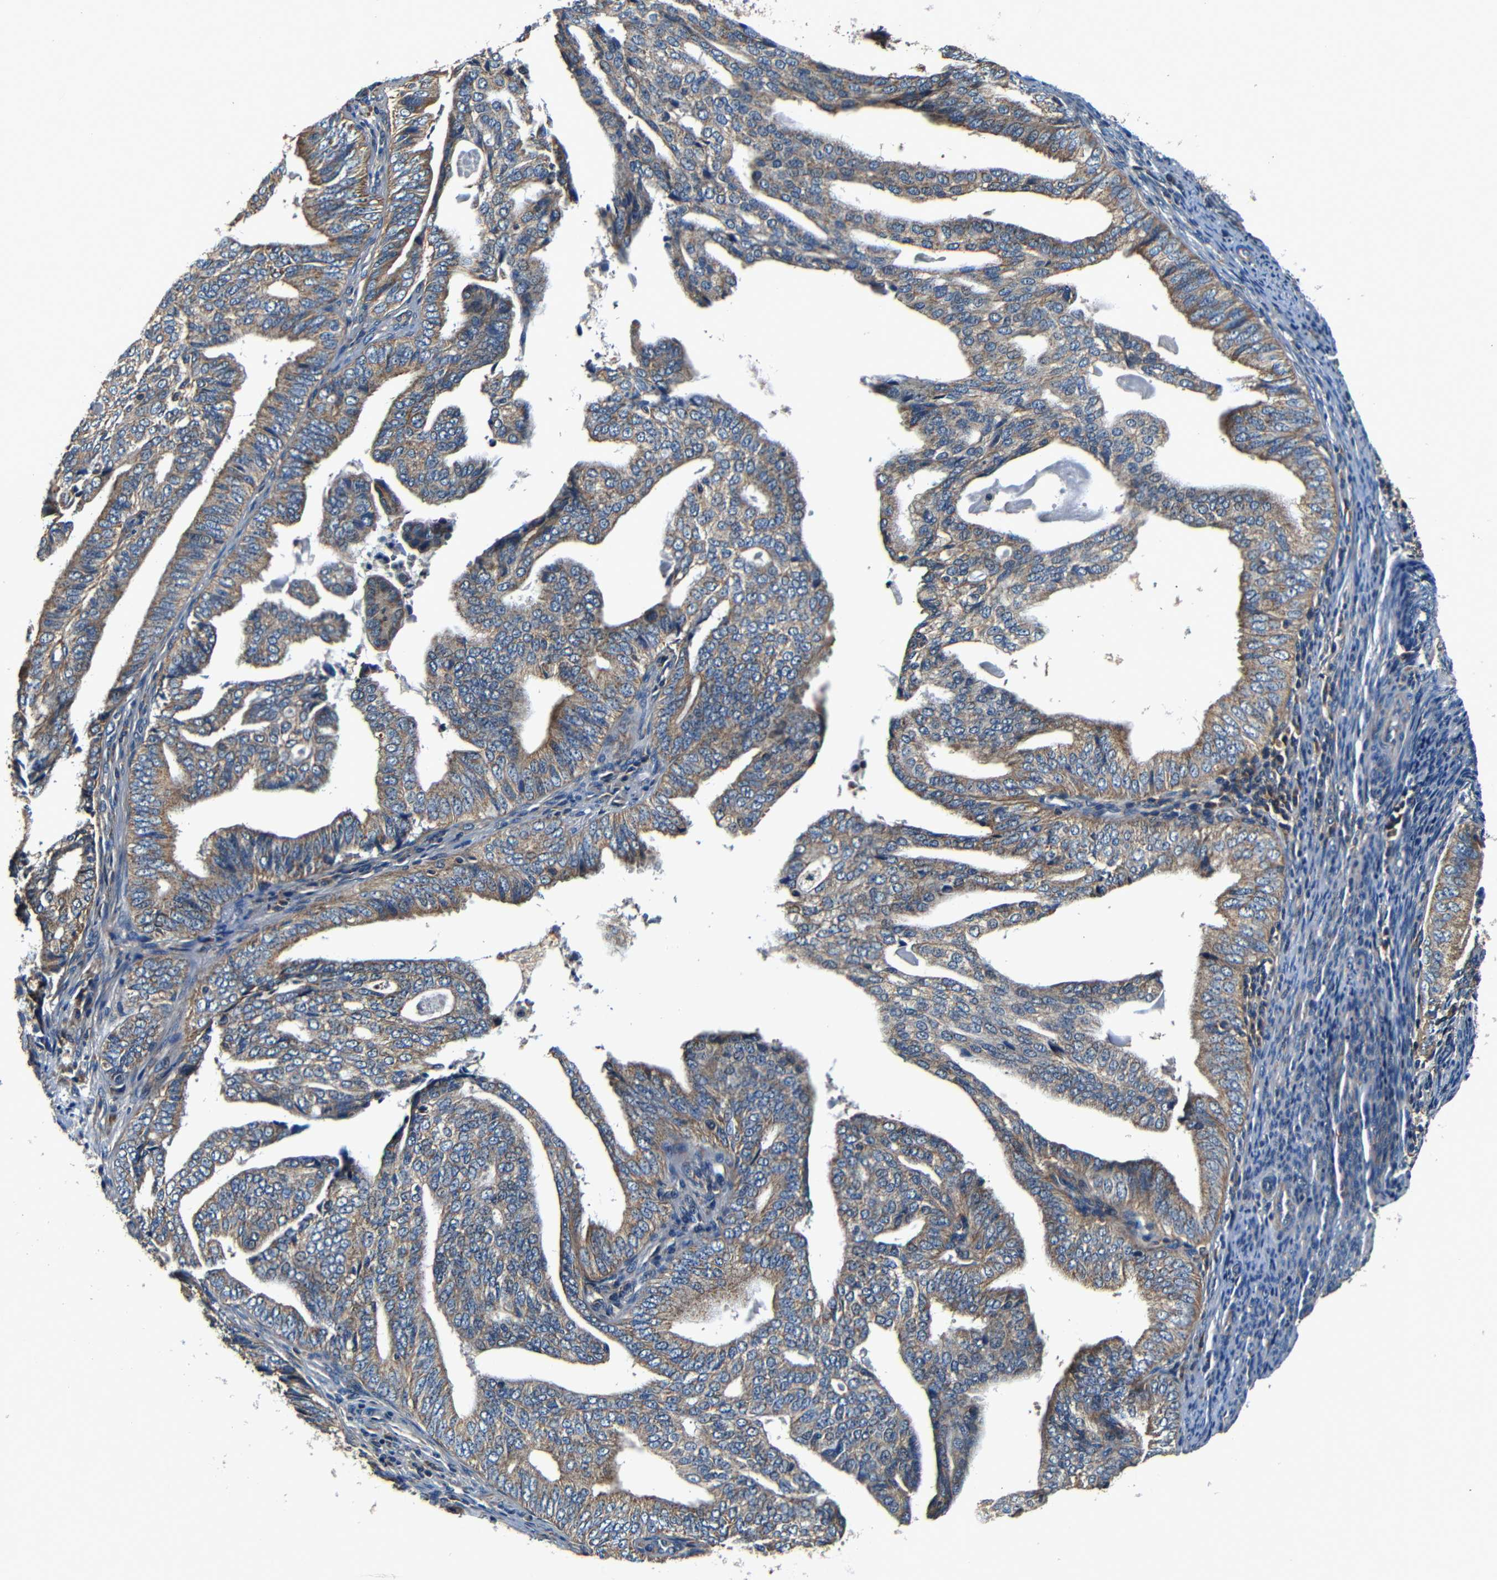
{"staining": {"intensity": "moderate", "quantity": ">75%", "location": "cytoplasmic/membranous"}, "tissue": "endometrial cancer", "cell_type": "Tumor cells", "image_type": "cancer", "snomed": [{"axis": "morphology", "description": "Adenocarcinoma, NOS"}, {"axis": "topography", "description": "Endometrium"}], "caption": "Tumor cells show medium levels of moderate cytoplasmic/membranous expression in approximately >75% of cells in adenocarcinoma (endometrial).", "gene": "MTX1", "patient": {"sex": "female", "age": 58}}